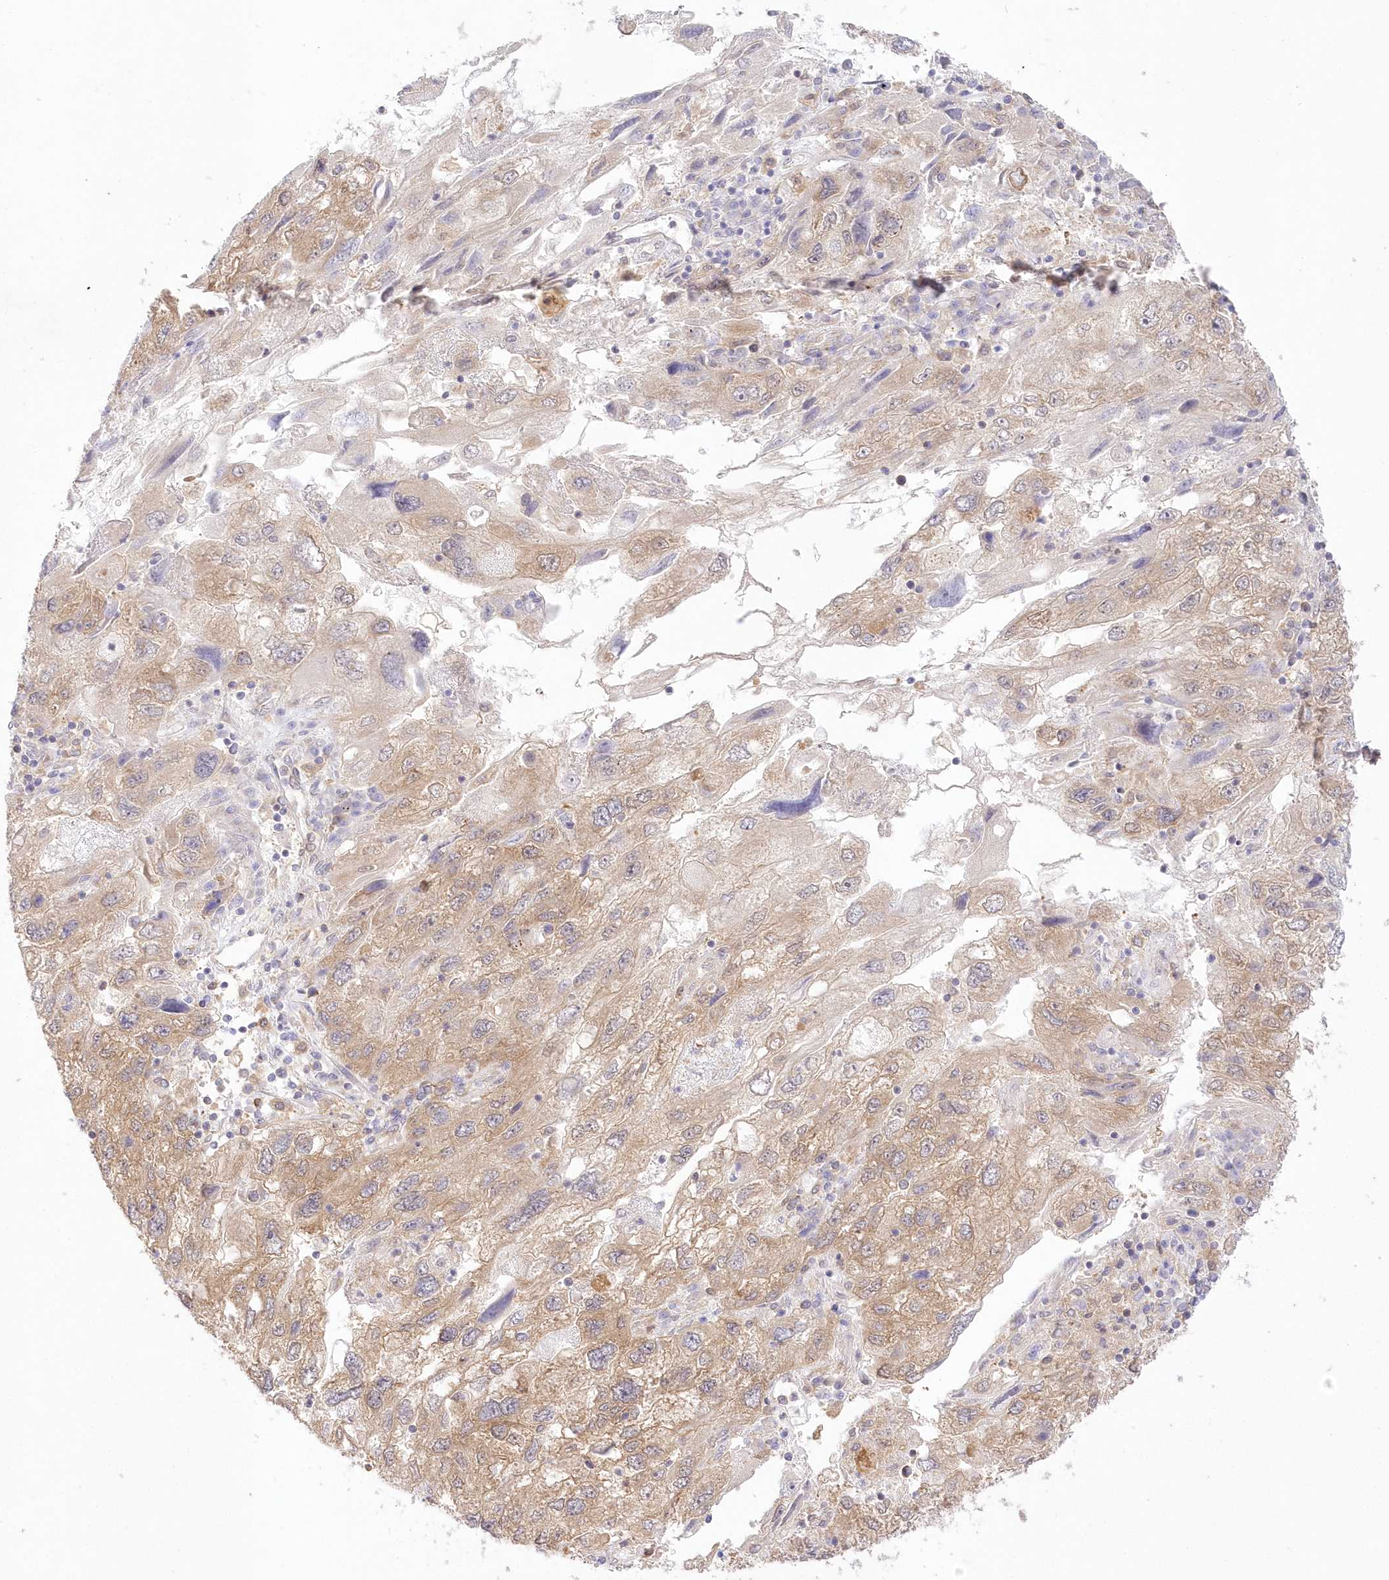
{"staining": {"intensity": "moderate", "quantity": ">75%", "location": "cytoplasmic/membranous"}, "tissue": "endometrial cancer", "cell_type": "Tumor cells", "image_type": "cancer", "snomed": [{"axis": "morphology", "description": "Adenocarcinoma, NOS"}, {"axis": "topography", "description": "Endometrium"}], "caption": "Immunohistochemistry (IHC) histopathology image of endometrial adenocarcinoma stained for a protein (brown), which displays medium levels of moderate cytoplasmic/membranous positivity in about >75% of tumor cells.", "gene": "RNPEP", "patient": {"sex": "female", "age": 49}}